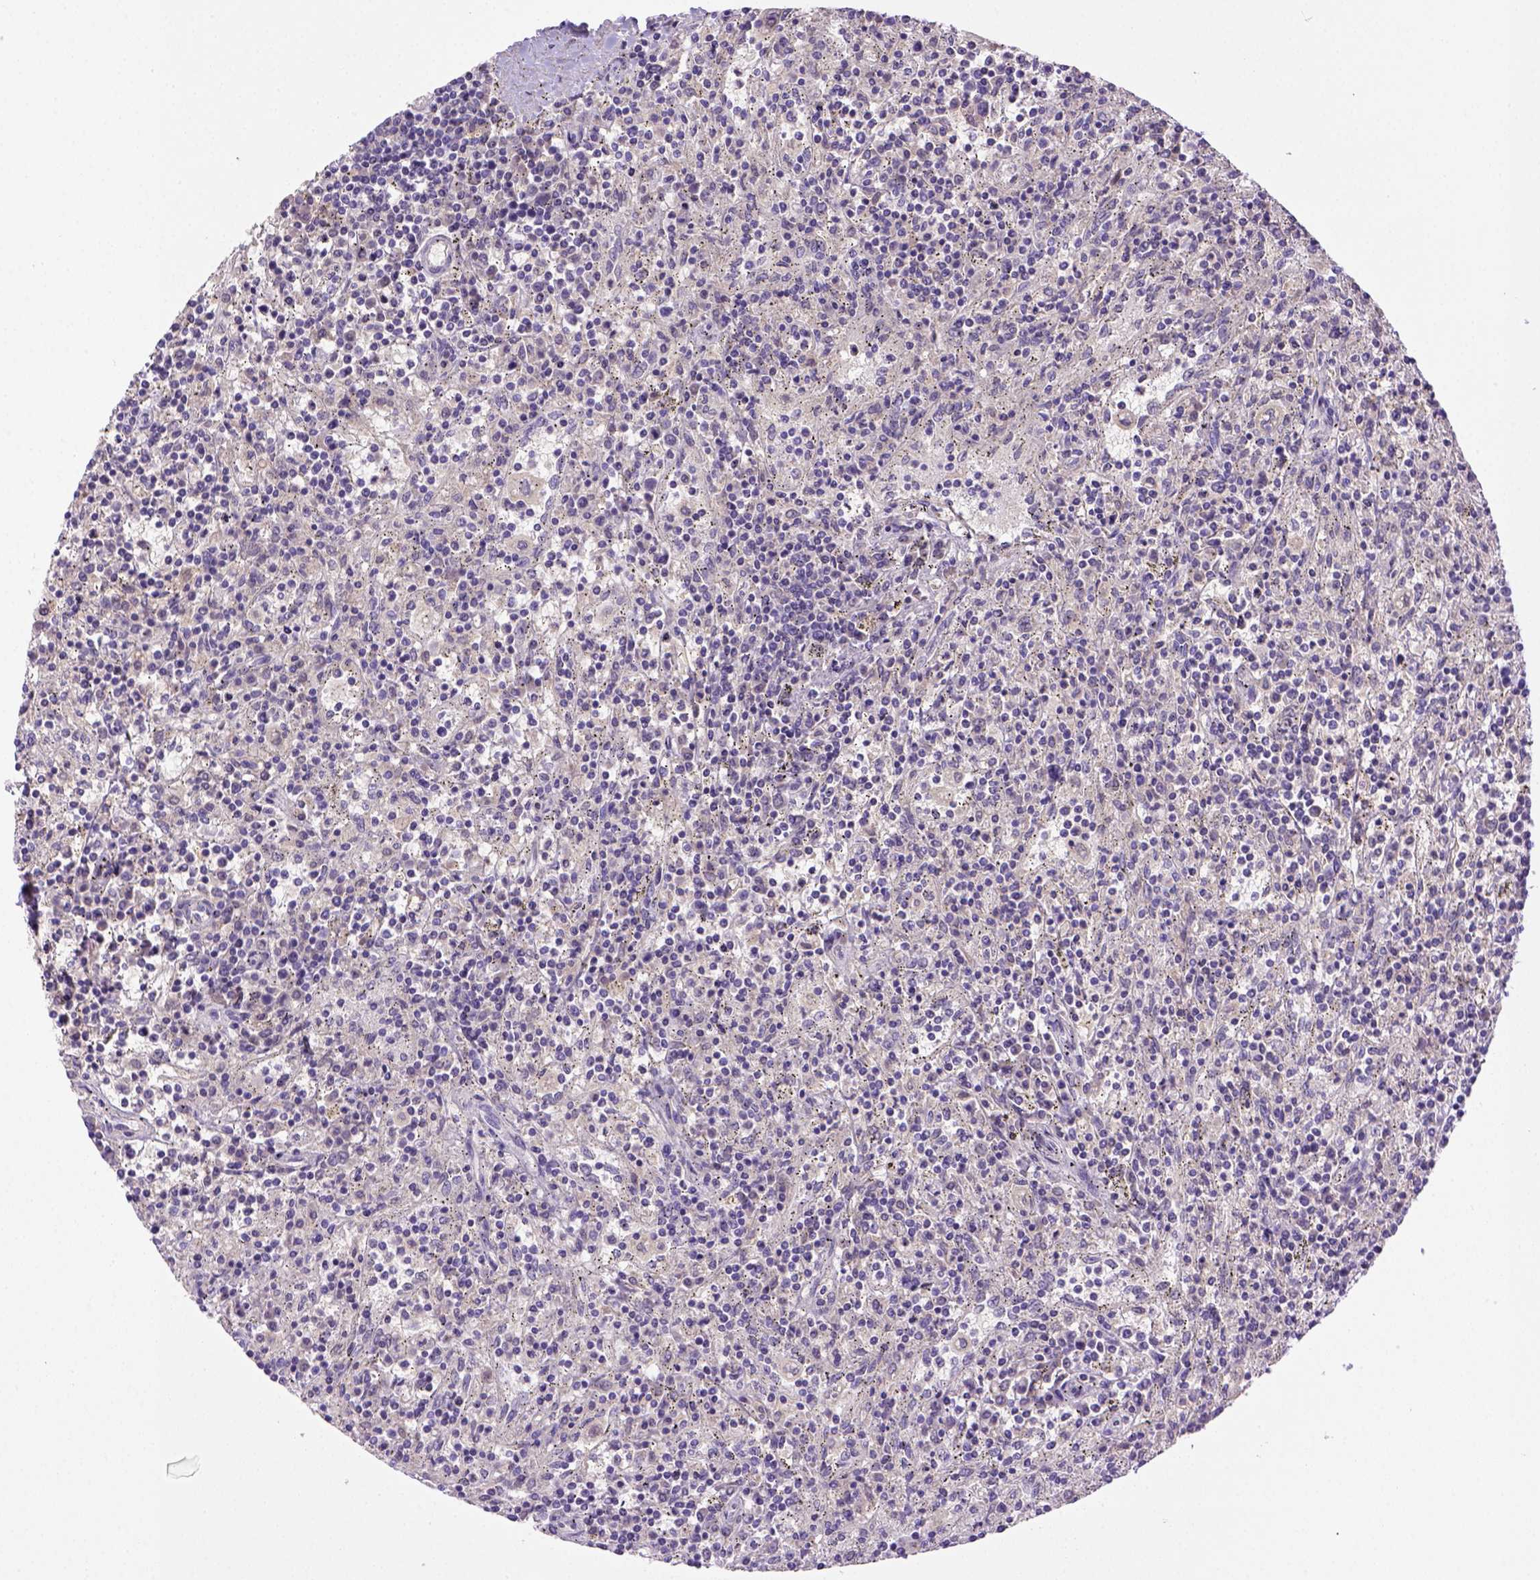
{"staining": {"intensity": "negative", "quantity": "none", "location": "none"}, "tissue": "lymphoma", "cell_type": "Tumor cells", "image_type": "cancer", "snomed": [{"axis": "morphology", "description": "Malignant lymphoma, non-Hodgkin's type, Low grade"}, {"axis": "topography", "description": "Spleen"}], "caption": "There is no significant expression in tumor cells of low-grade malignant lymphoma, non-Hodgkin's type. (Brightfield microscopy of DAB immunohistochemistry (IHC) at high magnification).", "gene": "BAAT", "patient": {"sex": "male", "age": 62}}